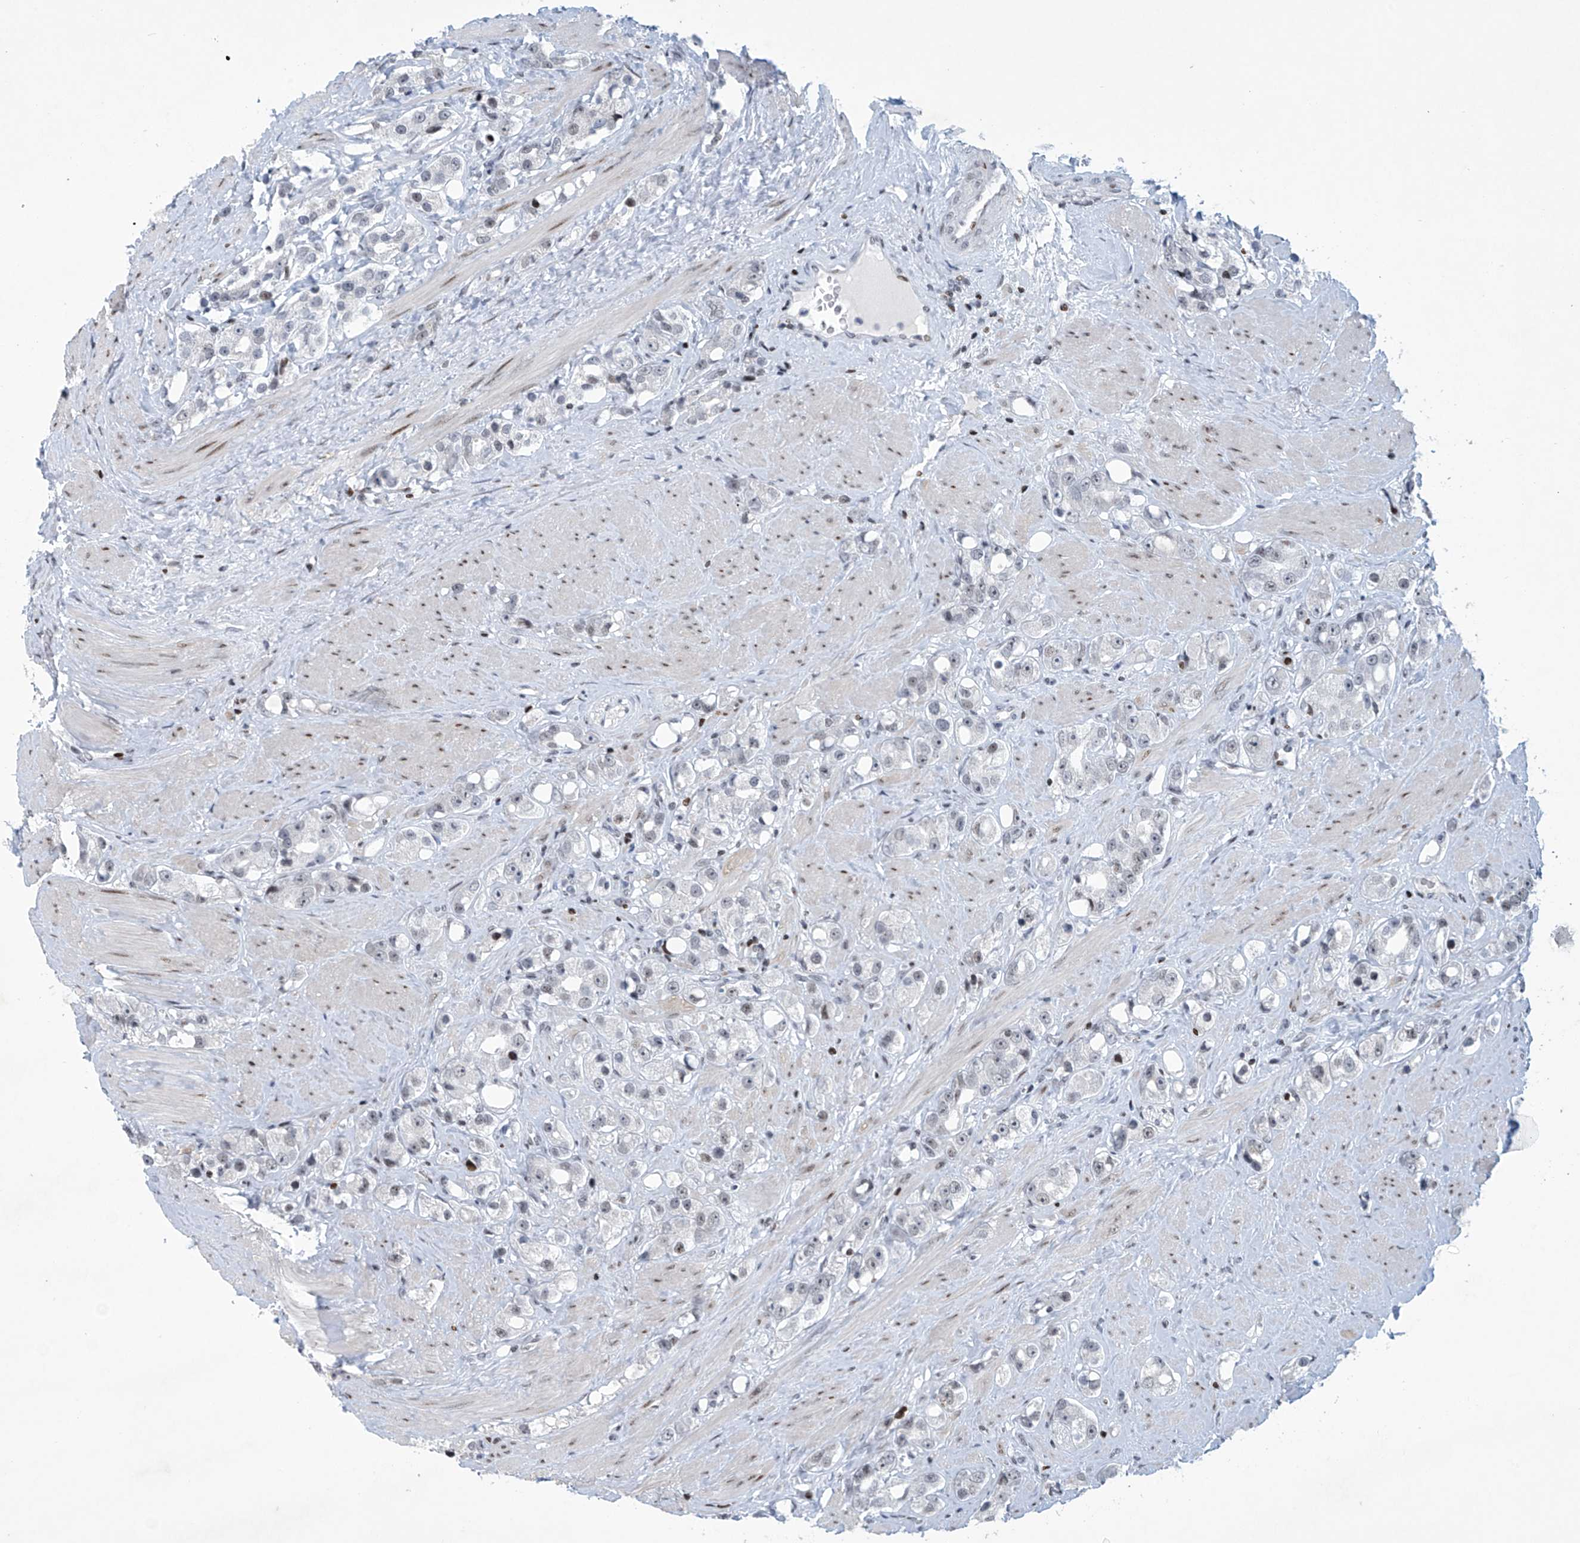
{"staining": {"intensity": "negative", "quantity": "none", "location": "none"}, "tissue": "prostate cancer", "cell_type": "Tumor cells", "image_type": "cancer", "snomed": [{"axis": "morphology", "description": "Adenocarcinoma, NOS"}, {"axis": "topography", "description": "Prostate"}], "caption": "Tumor cells show no significant expression in prostate adenocarcinoma.", "gene": "RFX7", "patient": {"sex": "male", "age": 79}}